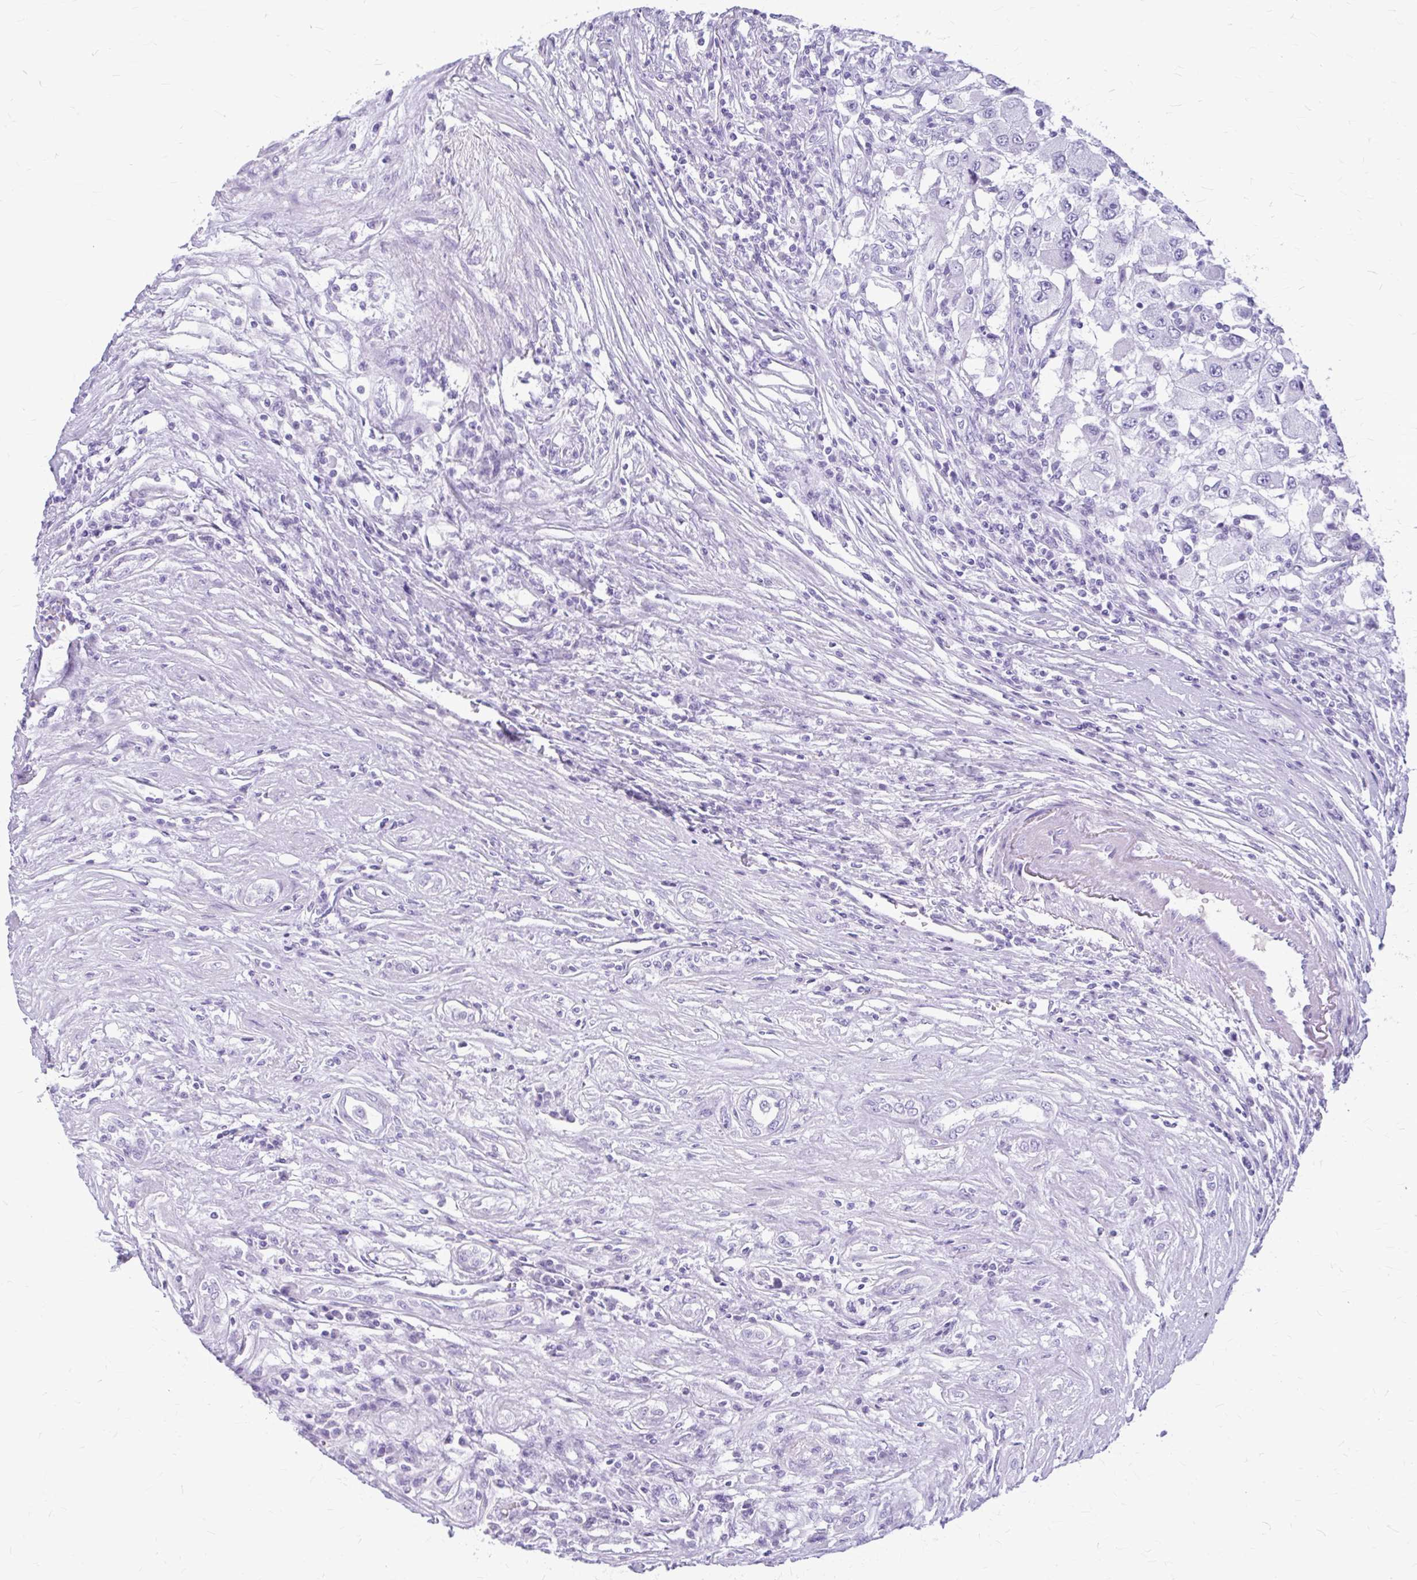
{"staining": {"intensity": "negative", "quantity": "none", "location": "none"}, "tissue": "renal cancer", "cell_type": "Tumor cells", "image_type": "cancer", "snomed": [{"axis": "morphology", "description": "Adenocarcinoma, NOS"}, {"axis": "topography", "description": "Kidney"}], "caption": "Image shows no significant protein positivity in tumor cells of adenocarcinoma (renal).", "gene": "KLHDC7A", "patient": {"sex": "female", "age": 67}}